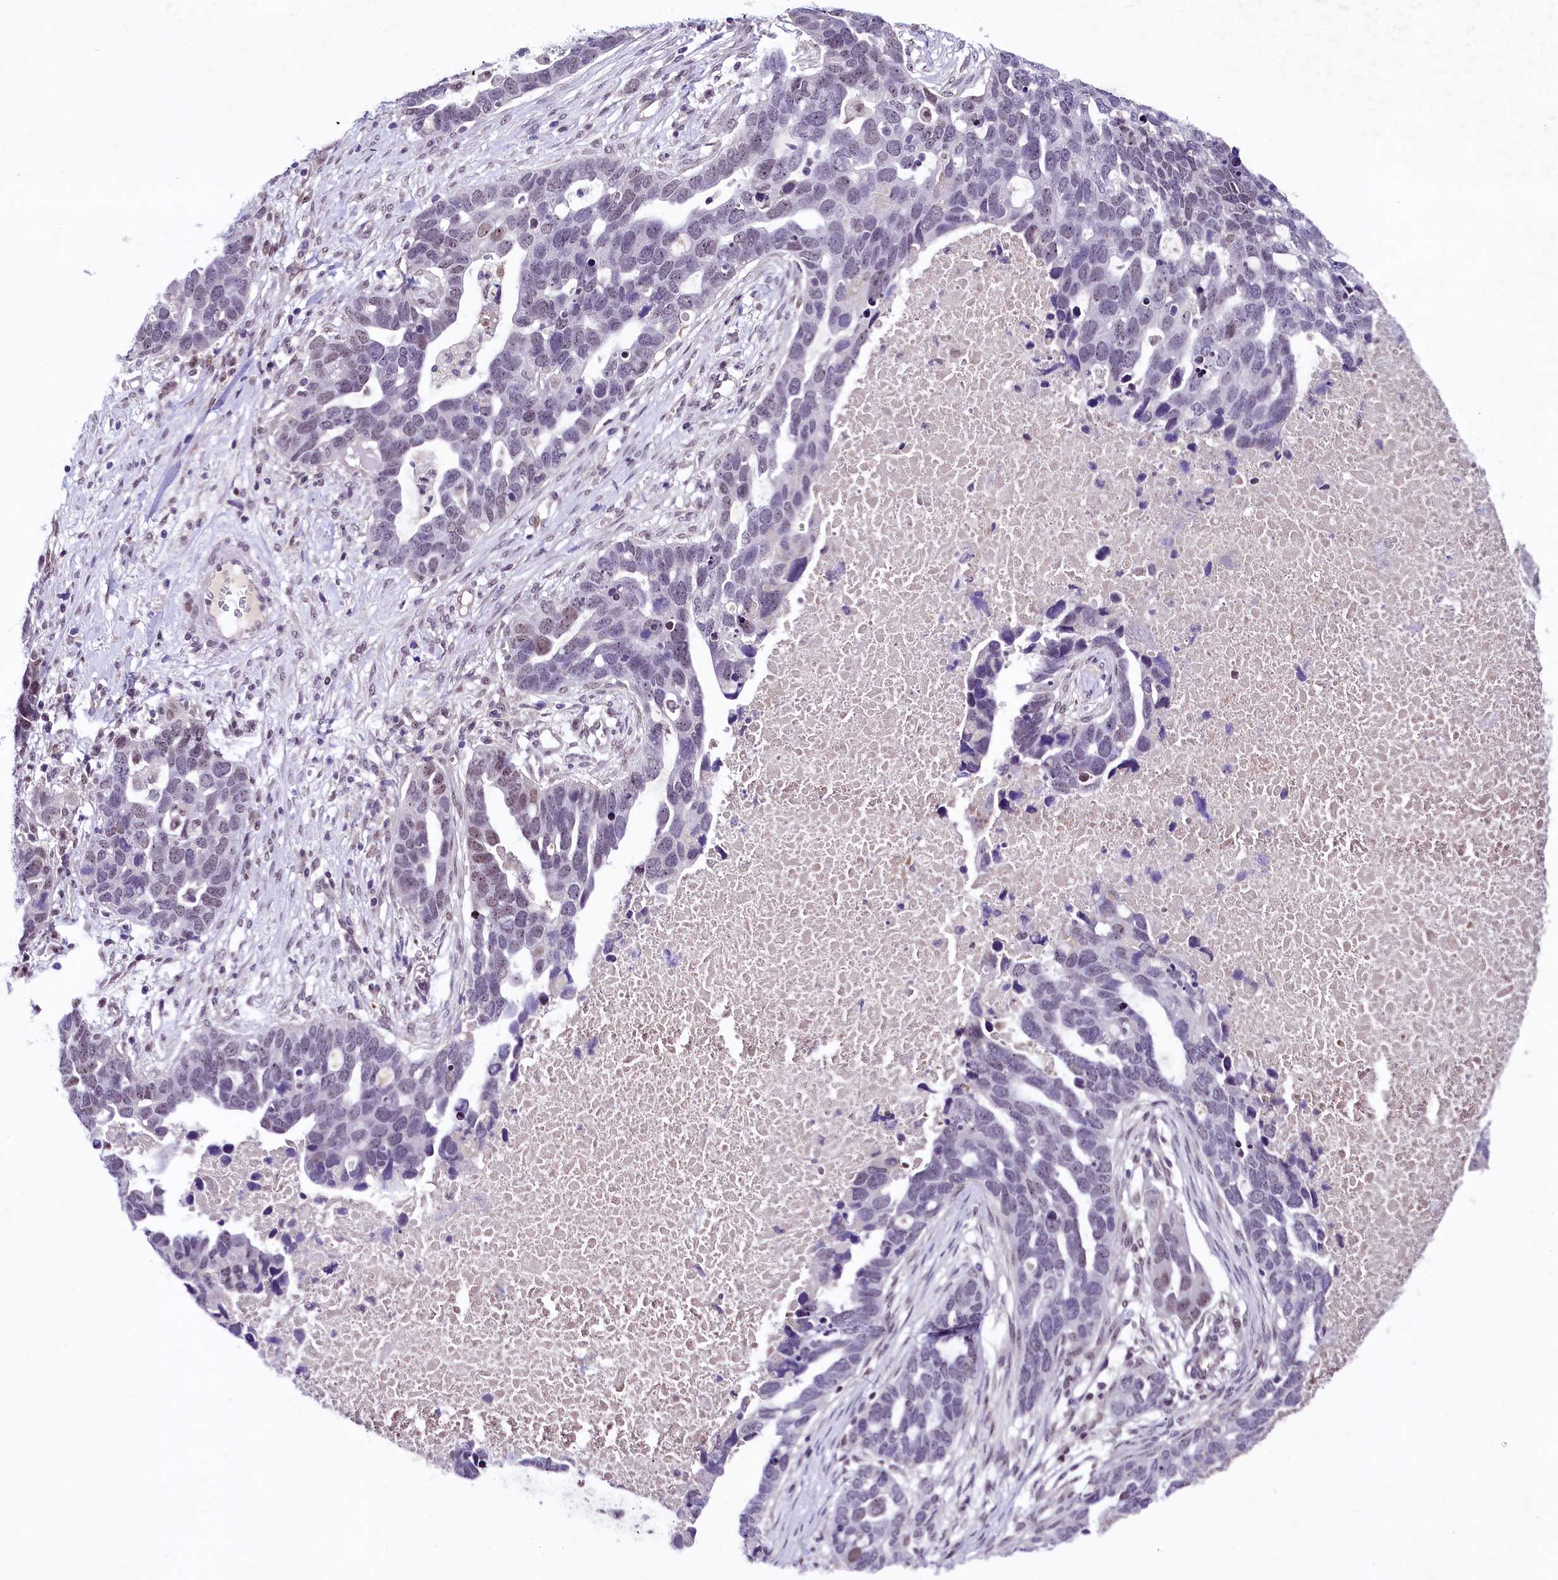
{"staining": {"intensity": "weak", "quantity": "<25%", "location": "nuclear"}, "tissue": "ovarian cancer", "cell_type": "Tumor cells", "image_type": "cancer", "snomed": [{"axis": "morphology", "description": "Cystadenocarcinoma, serous, NOS"}, {"axis": "topography", "description": "Ovary"}], "caption": "This is a image of immunohistochemistry staining of ovarian cancer, which shows no expression in tumor cells. Nuclei are stained in blue.", "gene": "LEUTX", "patient": {"sex": "female", "age": 54}}